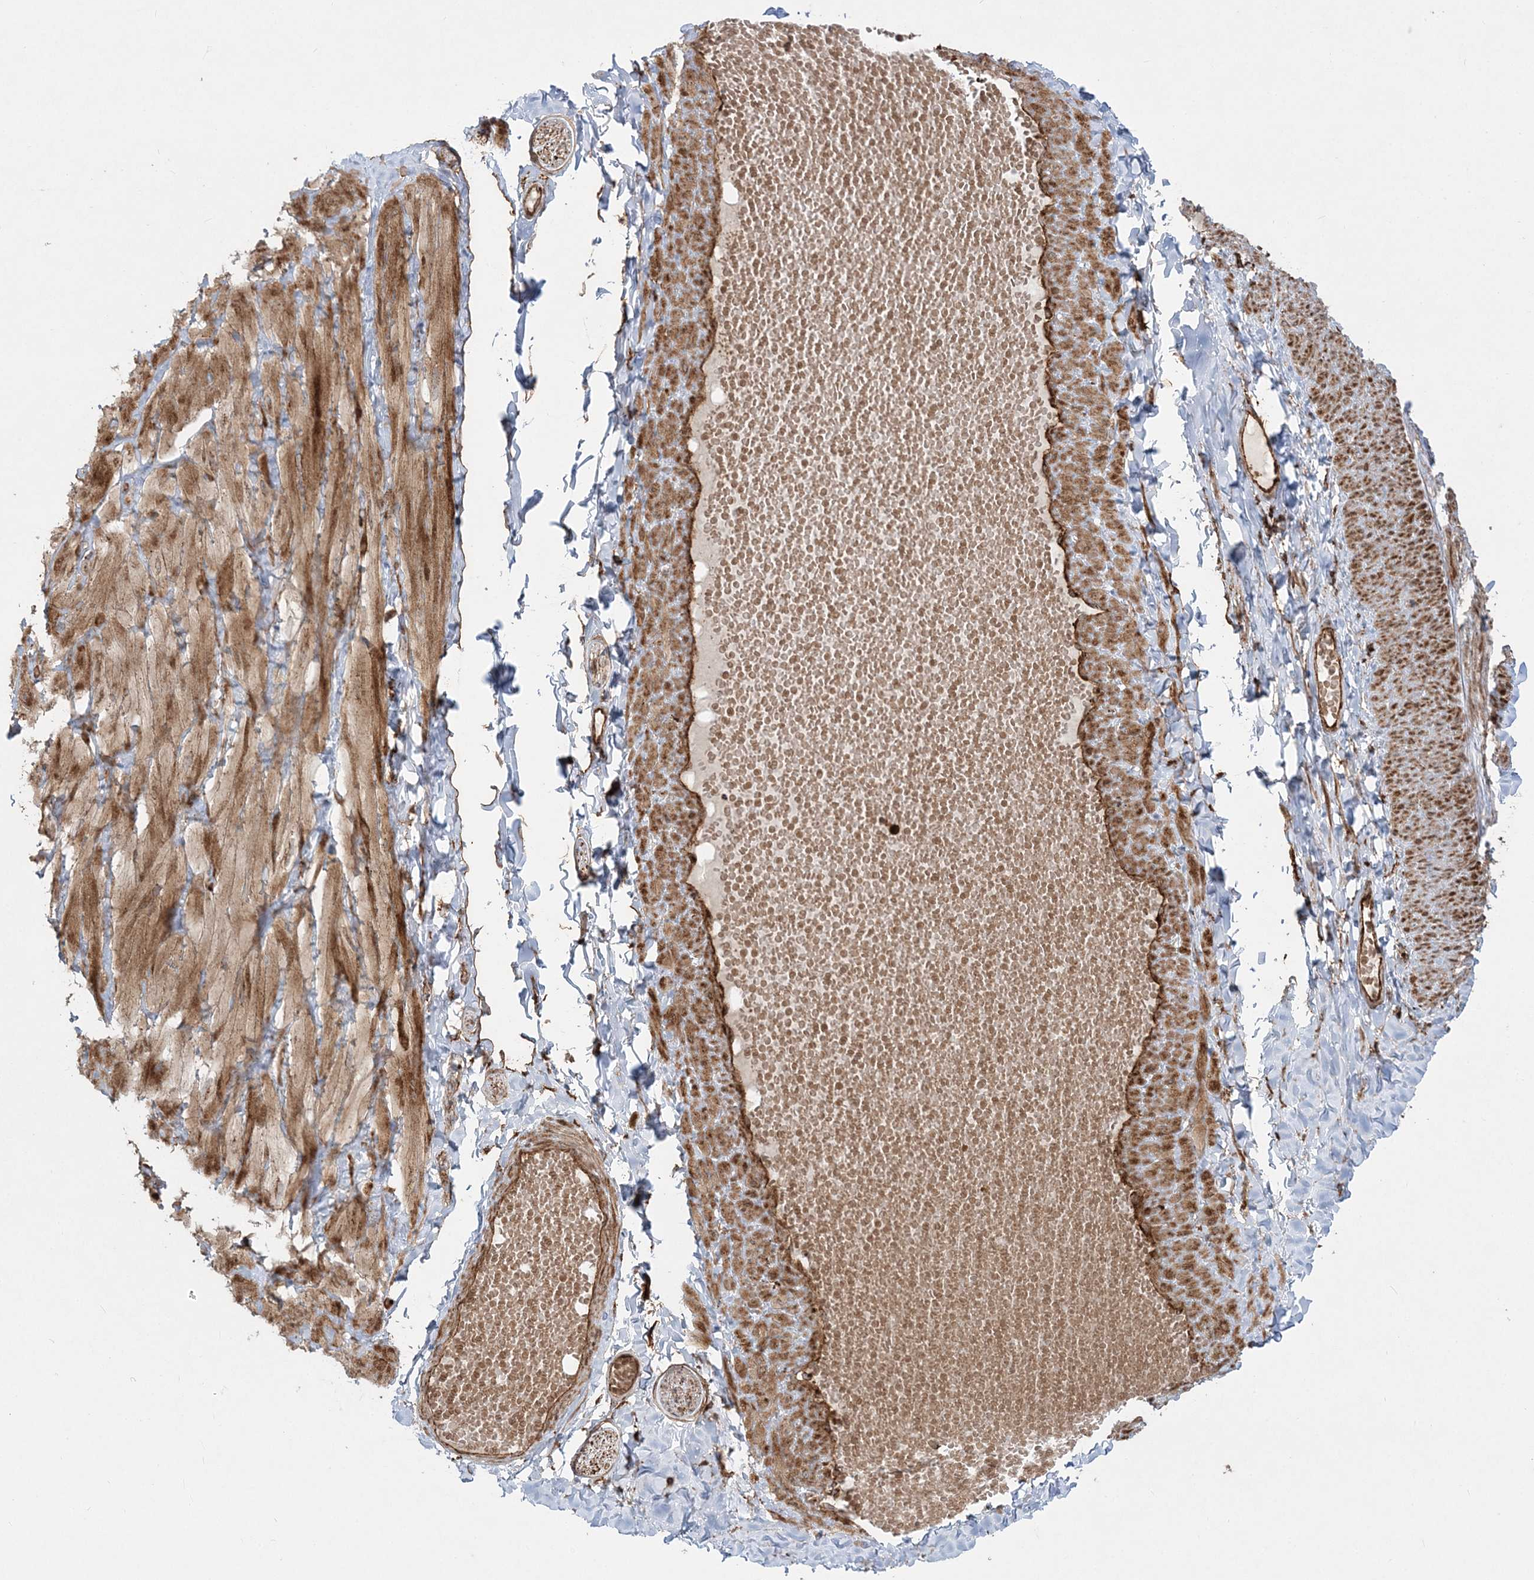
{"staining": {"intensity": "moderate", "quantity": ">75%", "location": "cytoplasmic/membranous"}, "tissue": "adipose tissue", "cell_type": "Adipocytes", "image_type": "normal", "snomed": [{"axis": "morphology", "description": "Normal tissue, NOS"}, {"axis": "topography", "description": "Adipose tissue"}, {"axis": "topography", "description": "Vascular tissue"}, {"axis": "topography", "description": "Peripheral nerve tissue"}], "caption": "The histopathology image exhibits staining of unremarkable adipose tissue, revealing moderate cytoplasmic/membranous protein expression (brown color) within adipocytes. (Brightfield microscopy of DAB IHC at high magnification).", "gene": "LRPPRC", "patient": {"sex": "male", "age": 25}}